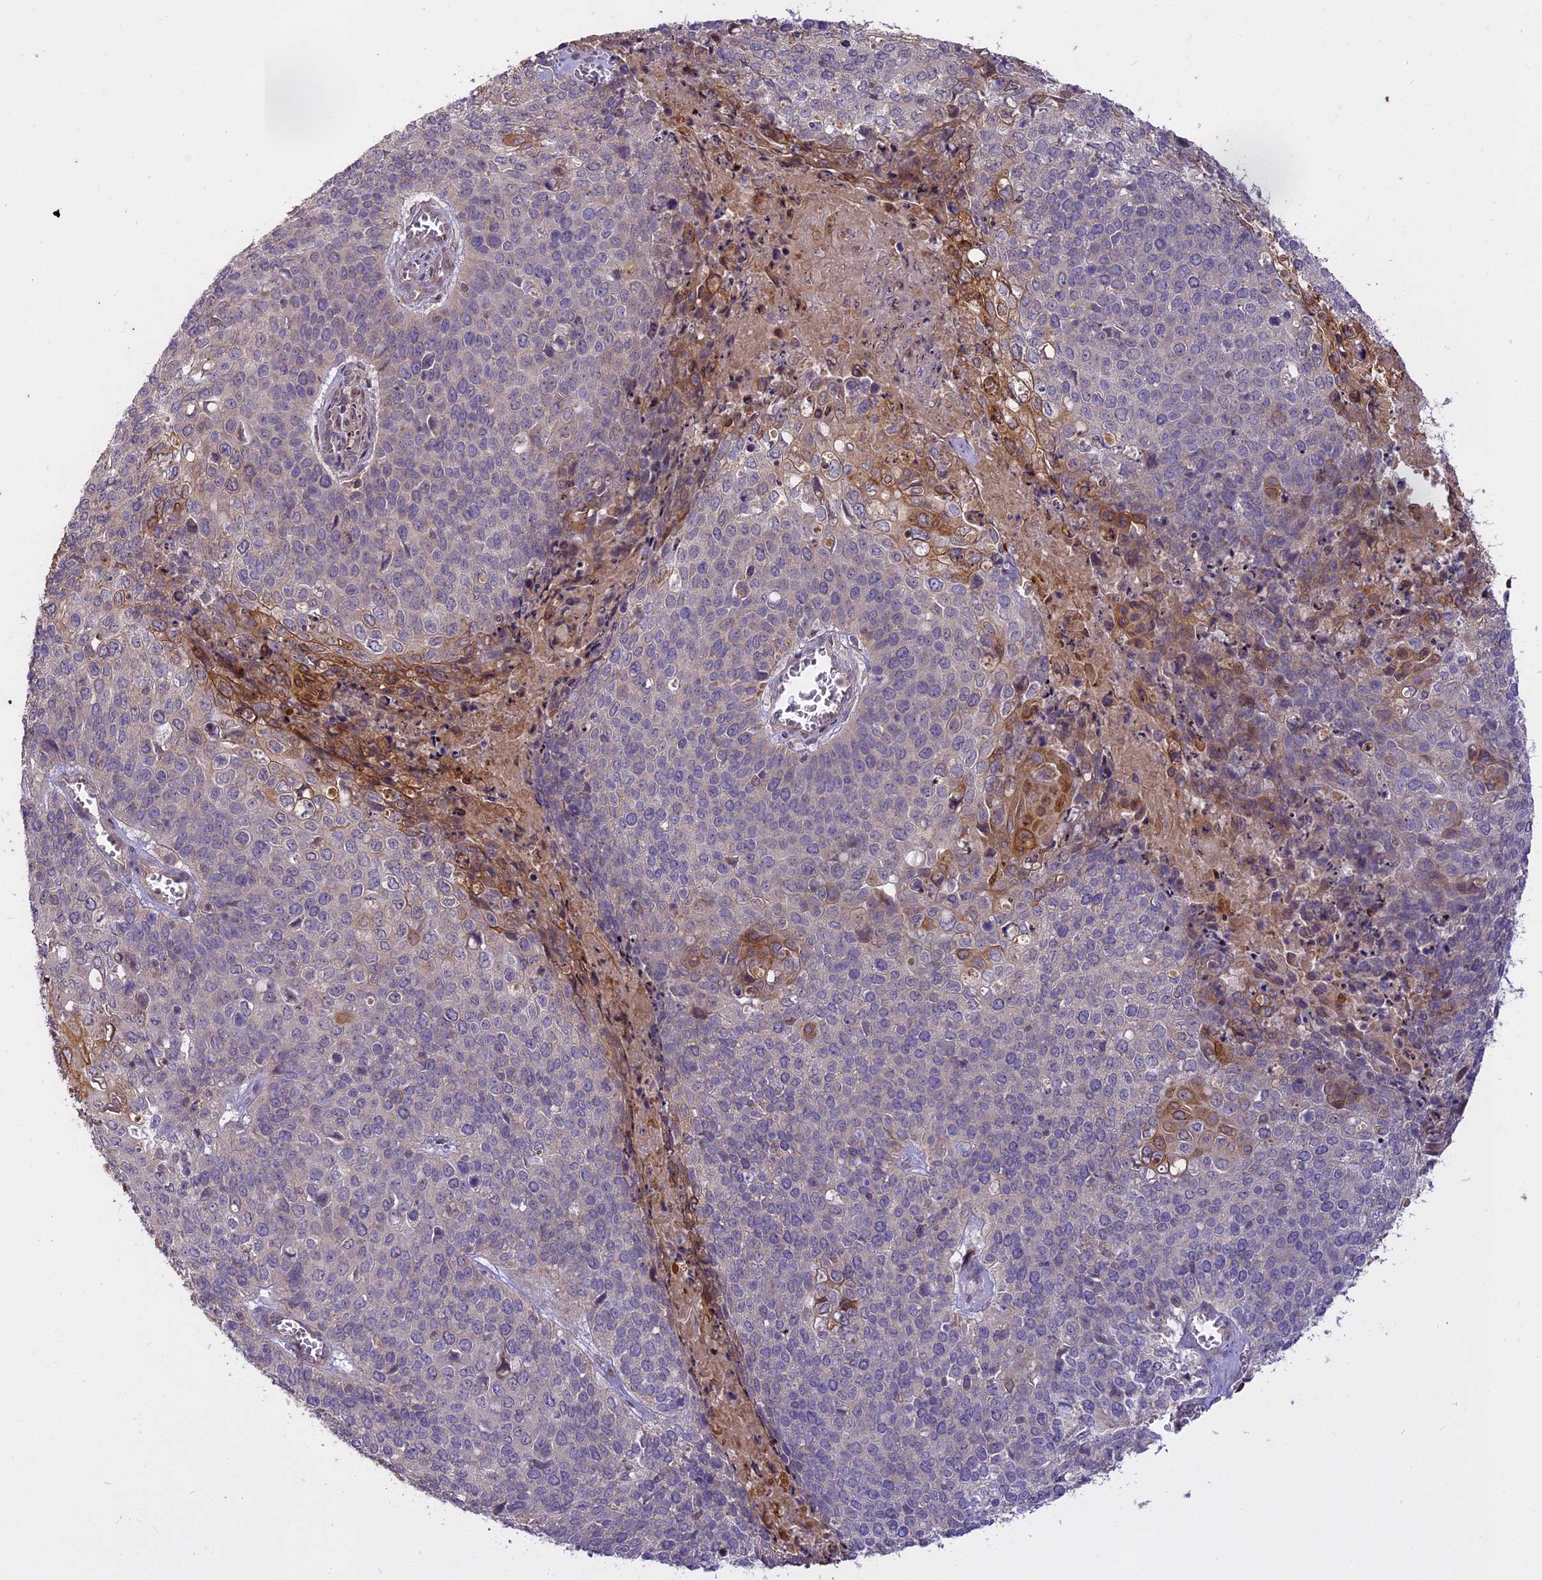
{"staining": {"intensity": "negative", "quantity": "none", "location": "none"}, "tissue": "cervical cancer", "cell_type": "Tumor cells", "image_type": "cancer", "snomed": [{"axis": "morphology", "description": "Squamous cell carcinoma, NOS"}, {"axis": "topography", "description": "Cervix"}], "caption": "Immunohistochemistry (IHC) image of human squamous cell carcinoma (cervical) stained for a protein (brown), which shows no positivity in tumor cells.", "gene": "MEMO1", "patient": {"sex": "female", "age": 39}}